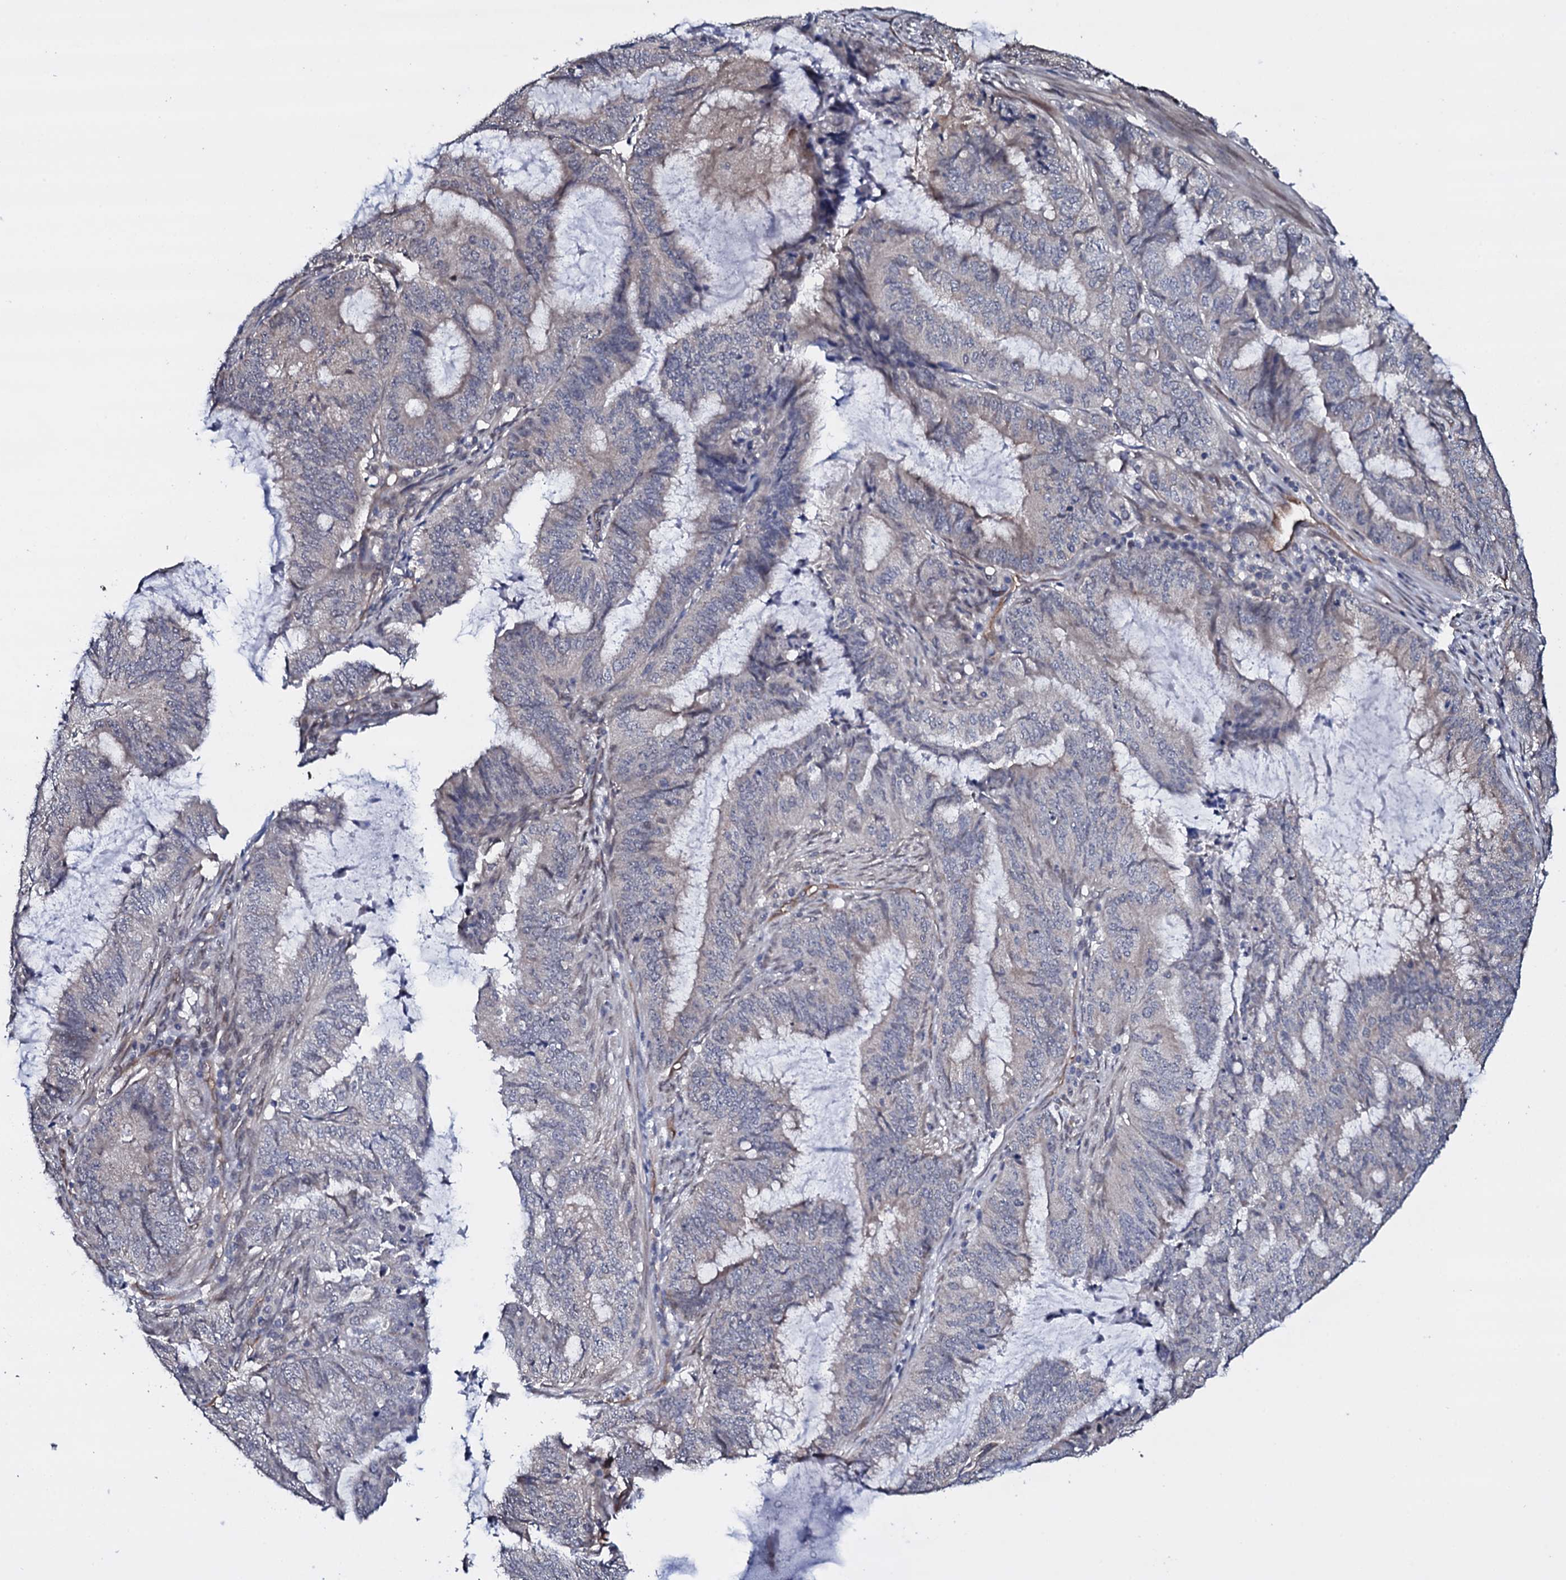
{"staining": {"intensity": "negative", "quantity": "none", "location": "none"}, "tissue": "endometrial cancer", "cell_type": "Tumor cells", "image_type": "cancer", "snomed": [{"axis": "morphology", "description": "Adenocarcinoma, NOS"}, {"axis": "topography", "description": "Endometrium"}], "caption": "Histopathology image shows no protein positivity in tumor cells of adenocarcinoma (endometrial) tissue.", "gene": "GAREM1", "patient": {"sex": "female", "age": 51}}